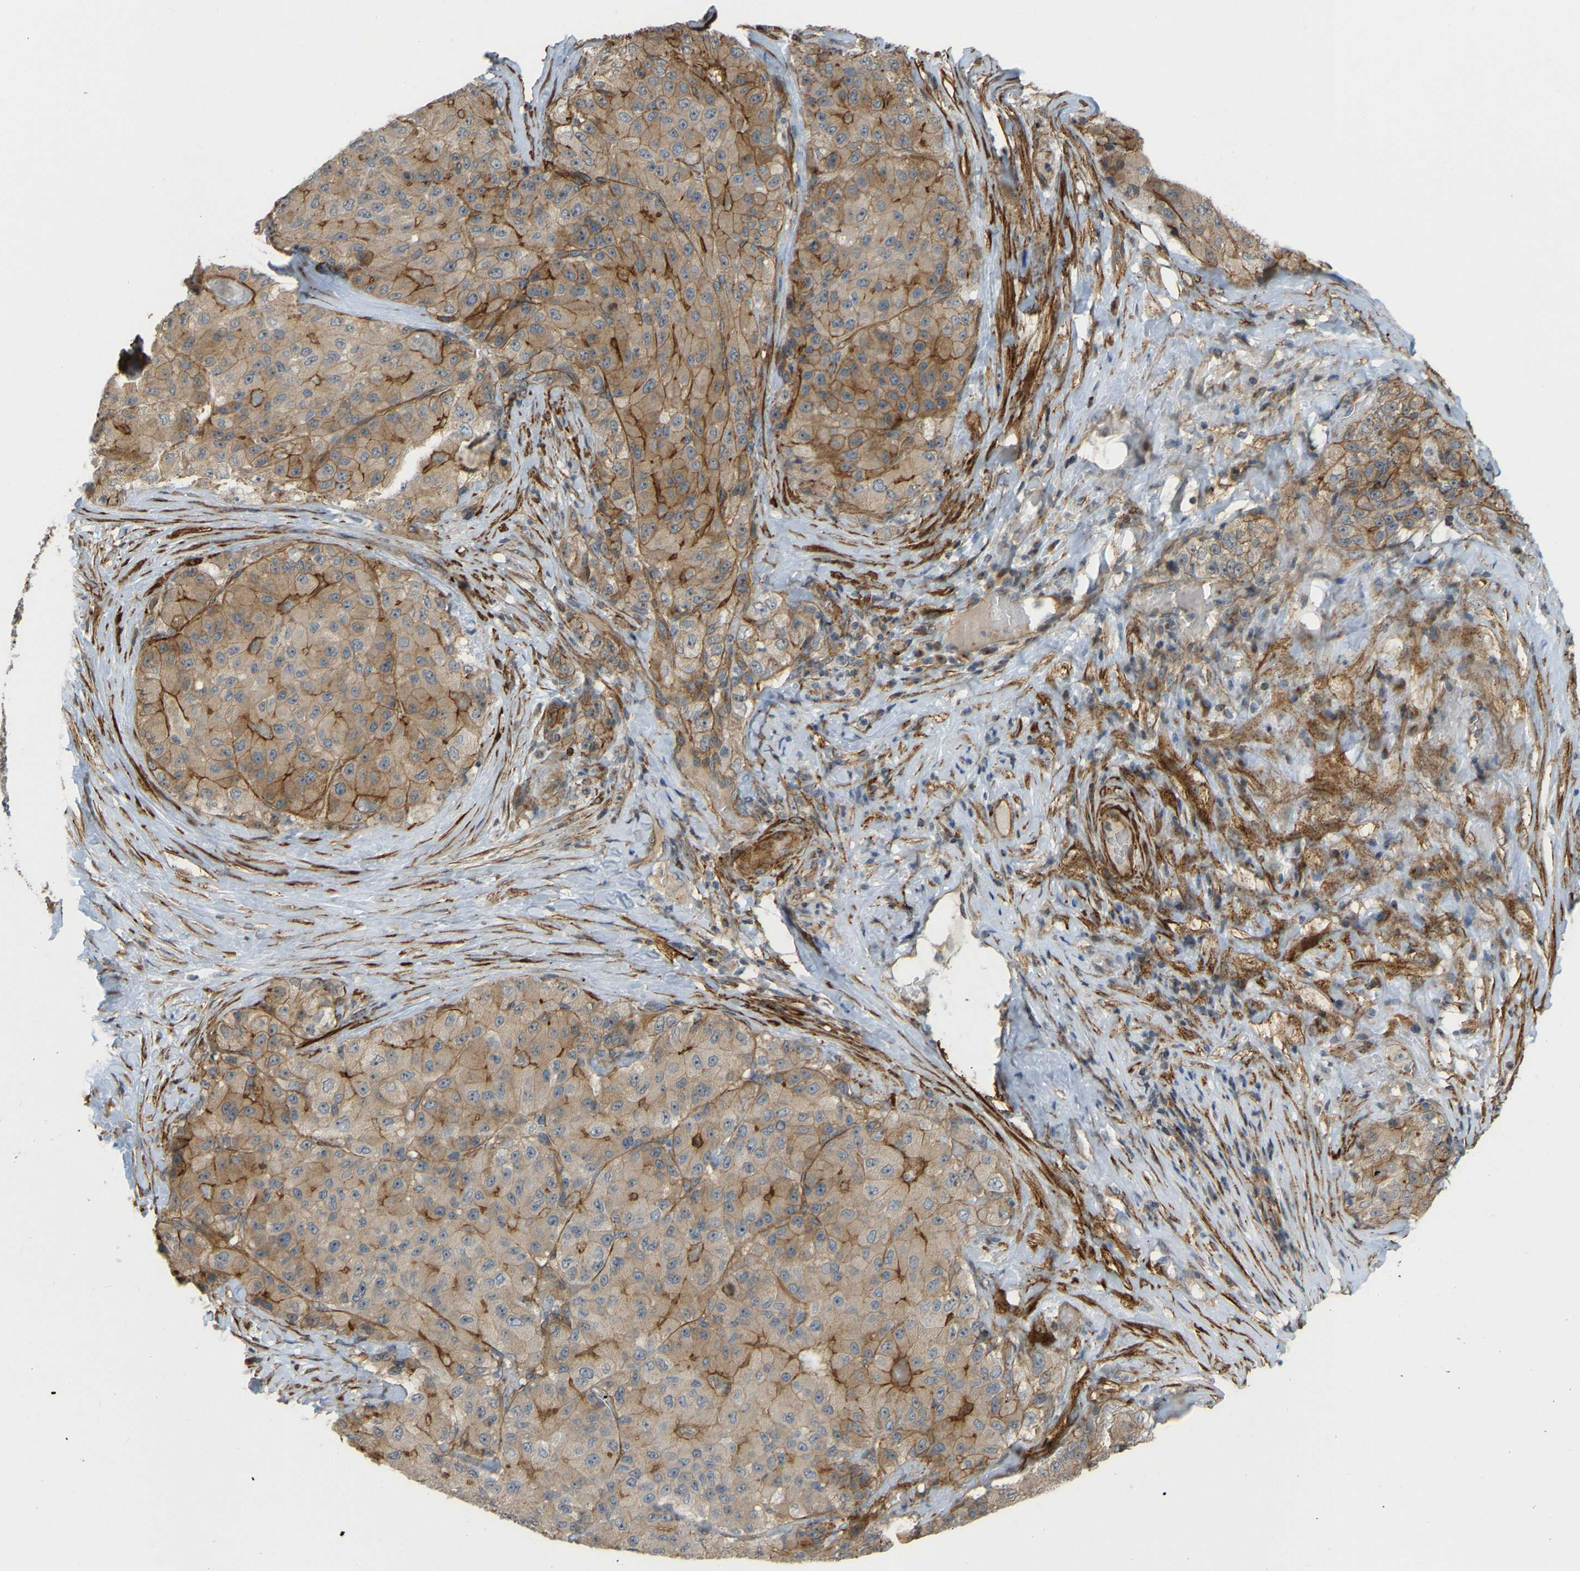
{"staining": {"intensity": "moderate", "quantity": ">75%", "location": "cytoplasmic/membranous"}, "tissue": "liver cancer", "cell_type": "Tumor cells", "image_type": "cancer", "snomed": [{"axis": "morphology", "description": "Carcinoma, Hepatocellular, NOS"}, {"axis": "topography", "description": "Liver"}], "caption": "High-magnification brightfield microscopy of hepatocellular carcinoma (liver) stained with DAB (brown) and counterstained with hematoxylin (blue). tumor cells exhibit moderate cytoplasmic/membranous staining is present in approximately>75% of cells.", "gene": "KIAA1671", "patient": {"sex": "male", "age": 80}}